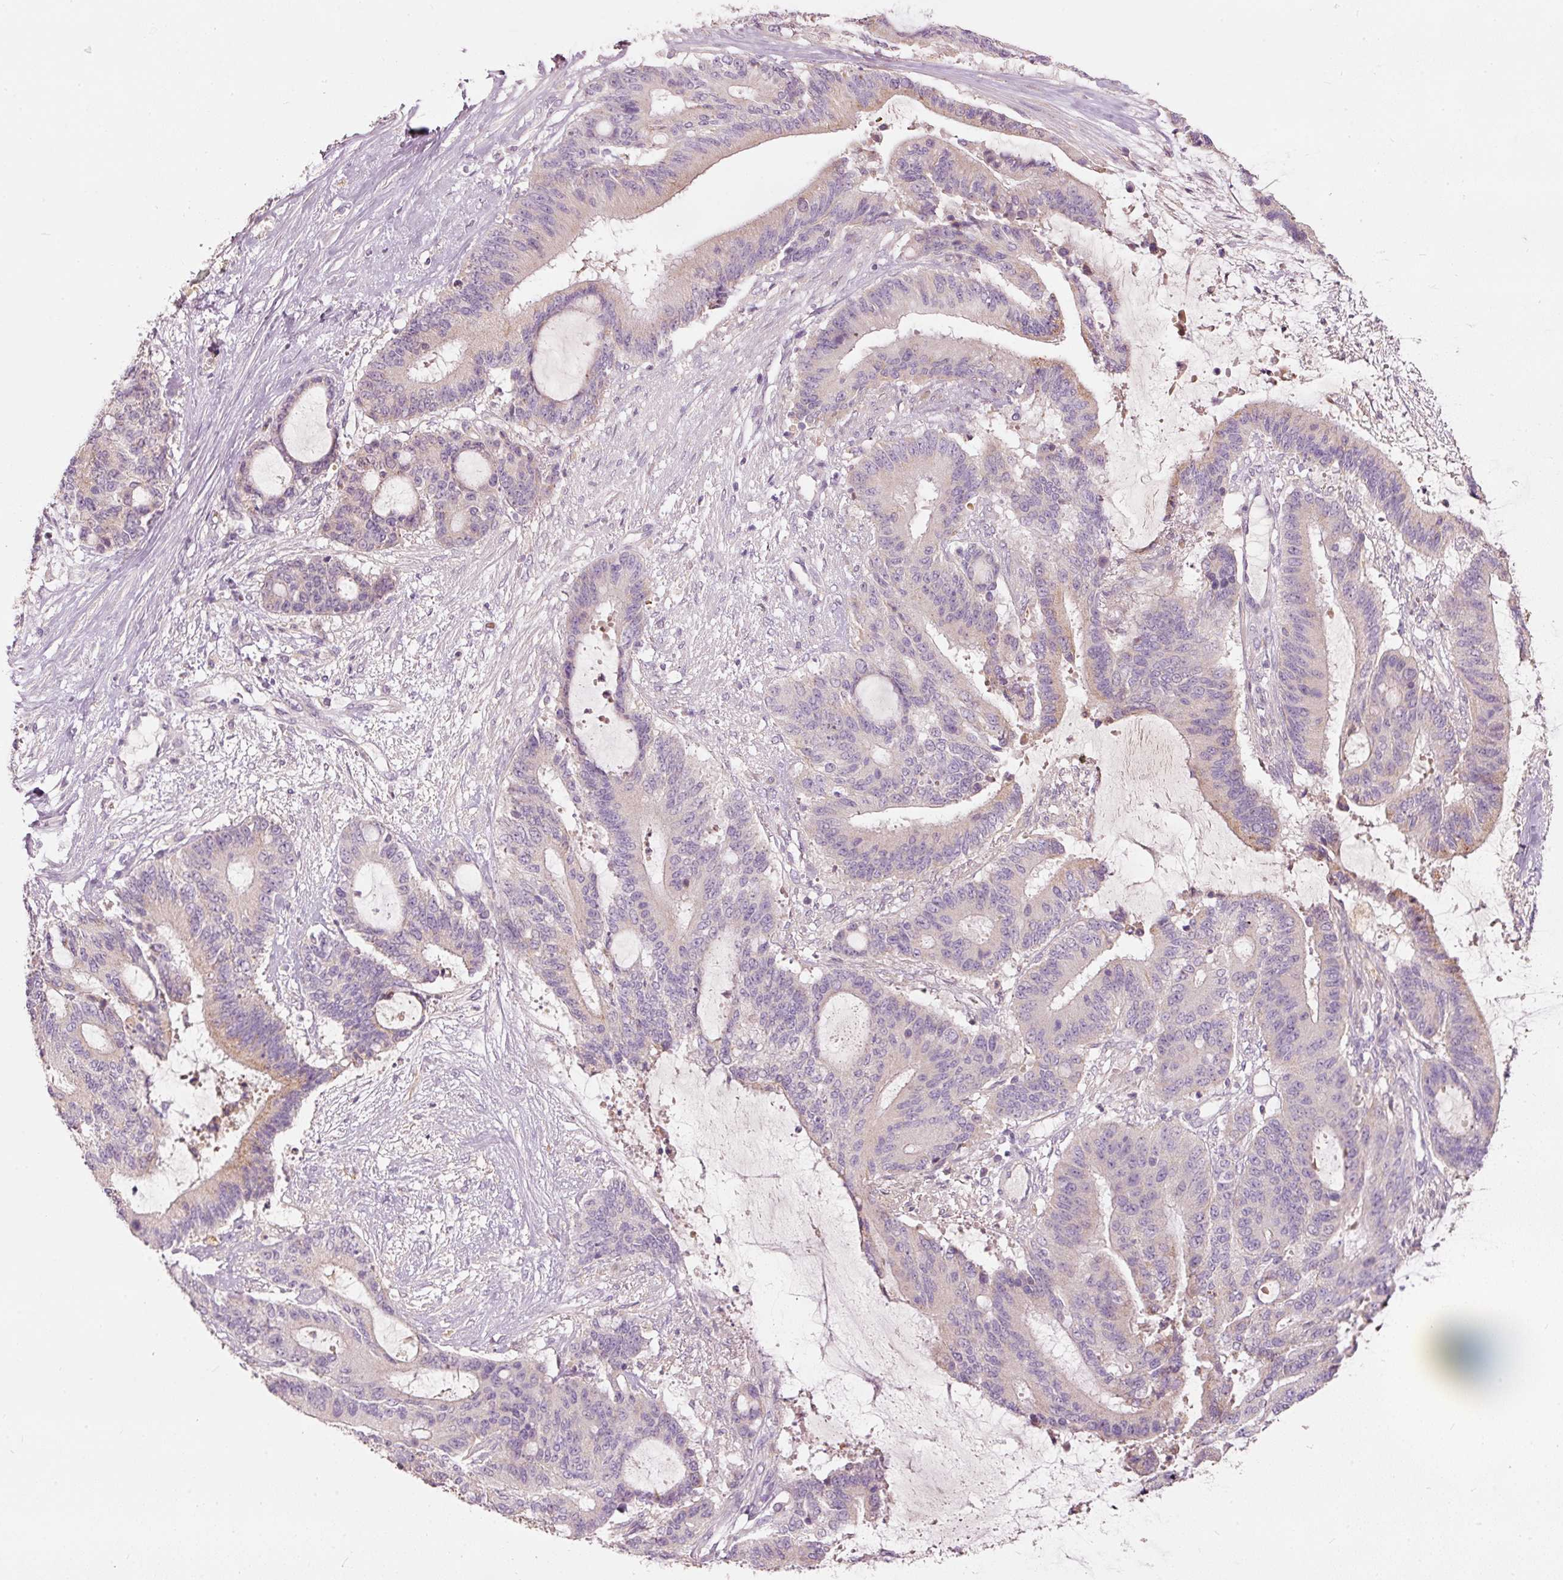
{"staining": {"intensity": "negative", "quantity": "none", "location": "none"}, "tissue": "liver cancer", "cell_type": "Tumor cells", "image_type": "cancer", "snomed": [{"axis": "morphology", "description": "Normal tissue, NOS"}, {"axis": "morphology", "description": "Cholangiocarcinoma"}, {"axis": "topography", "description": "Liver"}, {"axis": "topography", "description": "Peripheral nerve tissue"}], "caption": "Tumor cells show no significant positivity in liver cancer. (IHC, brightfield microscopy, high magnification).", "gene": "KLHL21", "patient": {"sex": "female", "age": 73}}